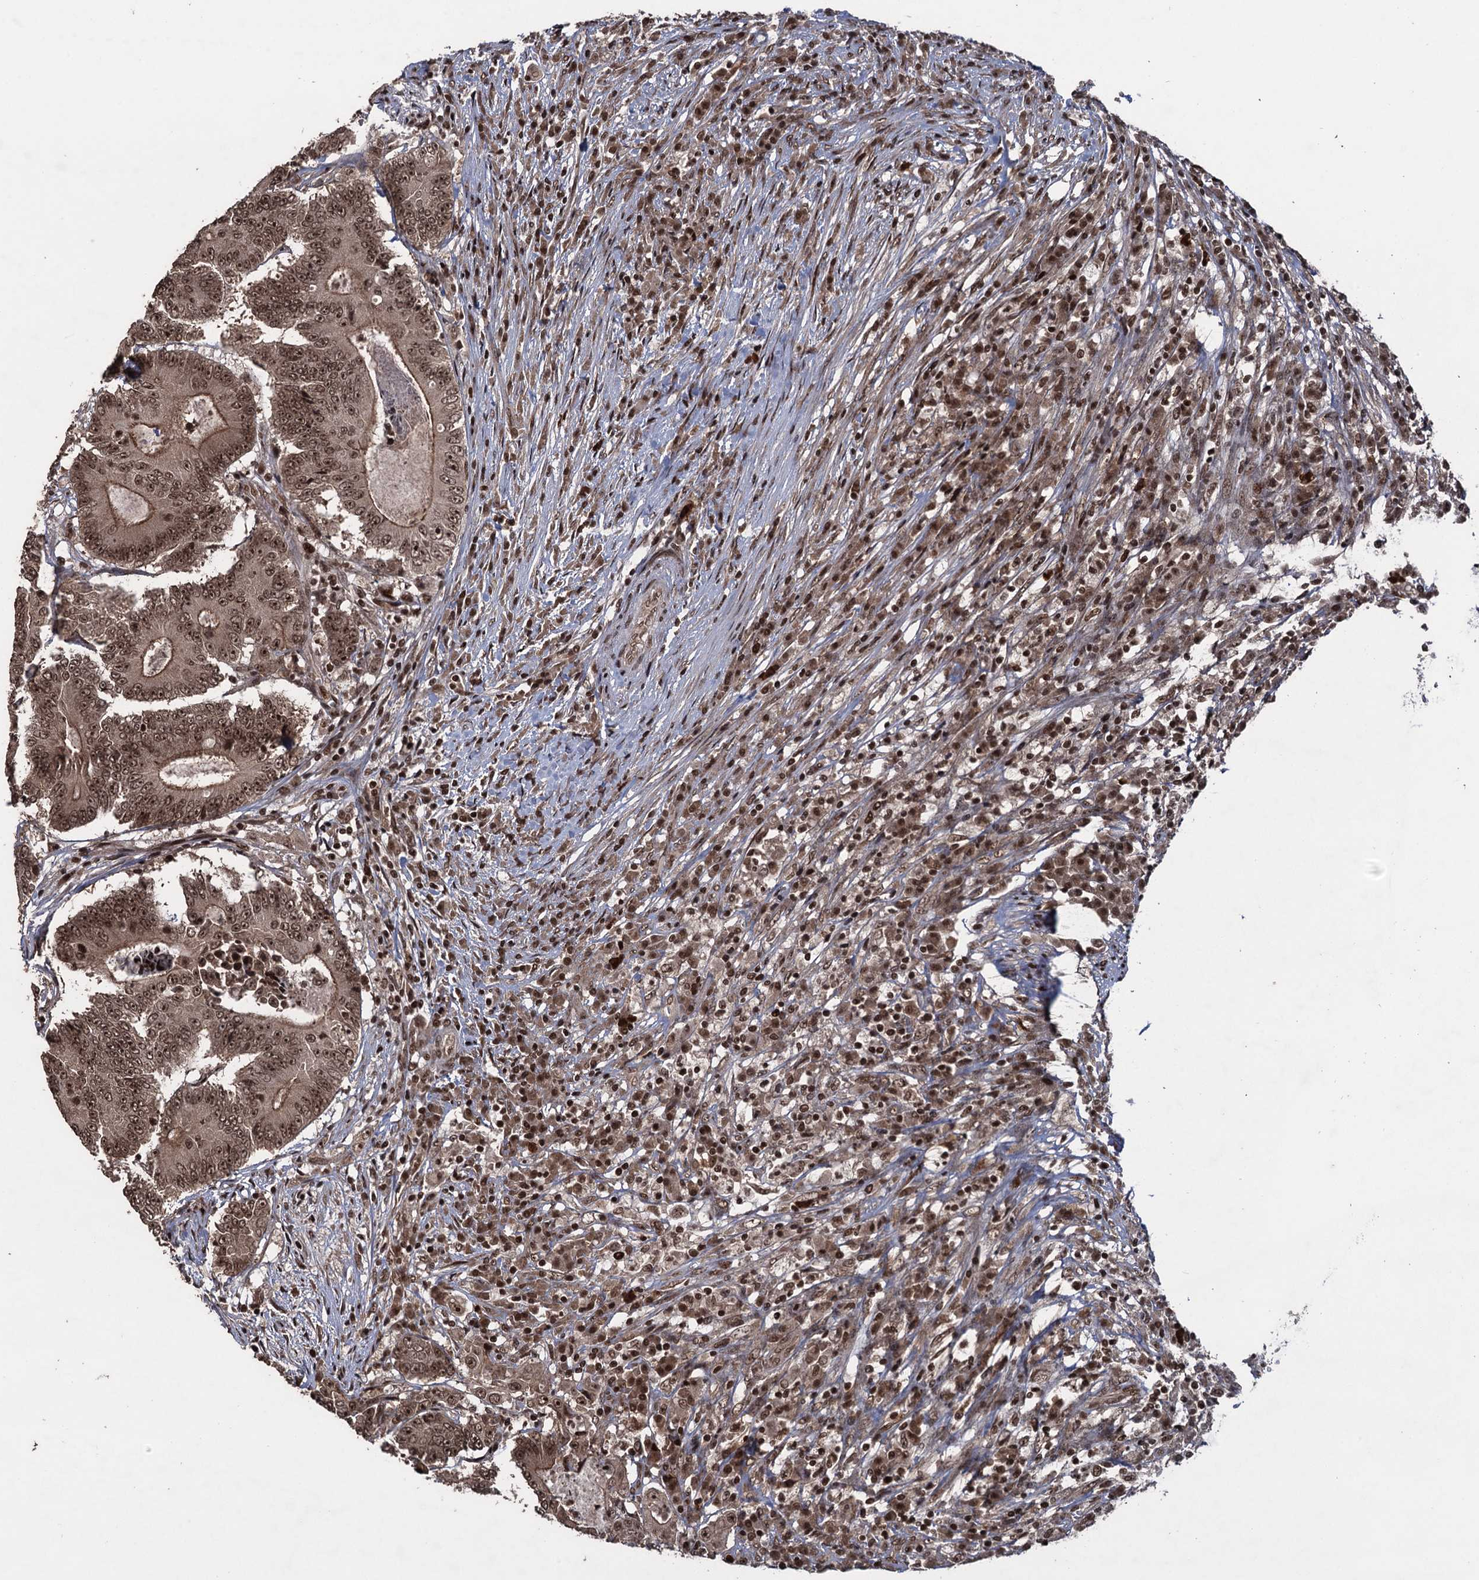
{"staining": {"intensity": "moderate", "quantity": ">75%", "location": "cytoplasmic/membranous,nuclear"}, "tissue": "colorectal cancer", "cell_type": "Tumor cells", "image_type": "cancer", "snomed": [{"axis": "morphology", "description": "Adenocarcinoma, NOS"}, {"axis": "topography", "description": "Colon"}], "caption": "Colorectal cancer was stained to show a protein in brown. There is medium levels of moderate cytoplasmic/membranous and nuclear expression in approximately >75% of tumor cells.", "gene": "ZNF169", "patient": {"sex": "male", "age": 83}}